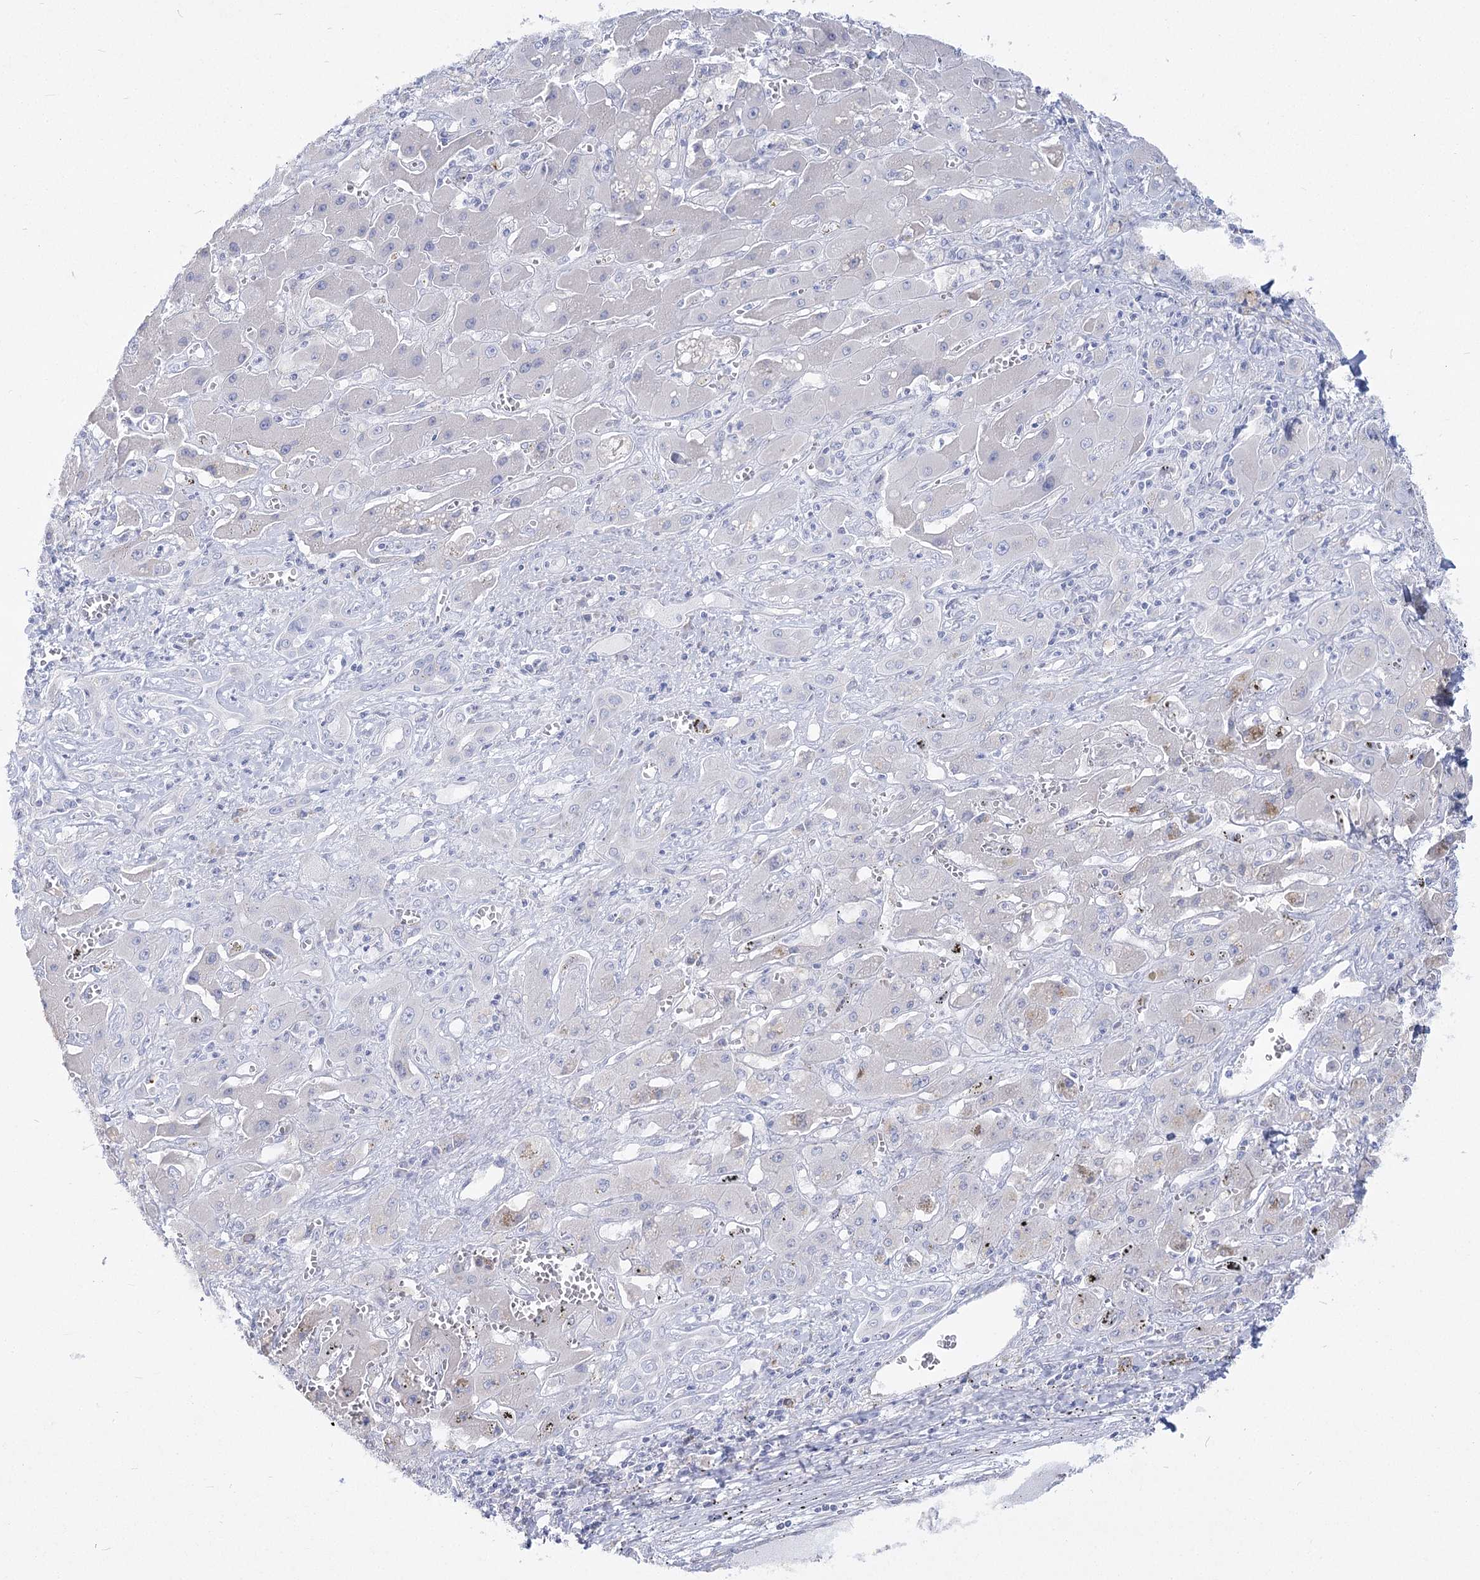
{"staining": {"intensity": "moderate", "quantity": "25%-75%", "location": "cytoplasmic/membranous"}, "tissue": "liver cancer", "cell_type": "Tumor cells", "image_type": "cancer", "snomed": [{"axis": "morphology", "description": "Cholangiocarcinoma"}, {"axis": "topography", "description": "Liver"}], "caption": "This micrograph exhibits immunohistochemistry (IHC) staining of human liver cancer, with medium moderate cytoplasmic/membranous positivity in about 25%-75% of tumor cells.", "gene": "NHLRC2", "patient": {"sex": "male", "age": 67}}